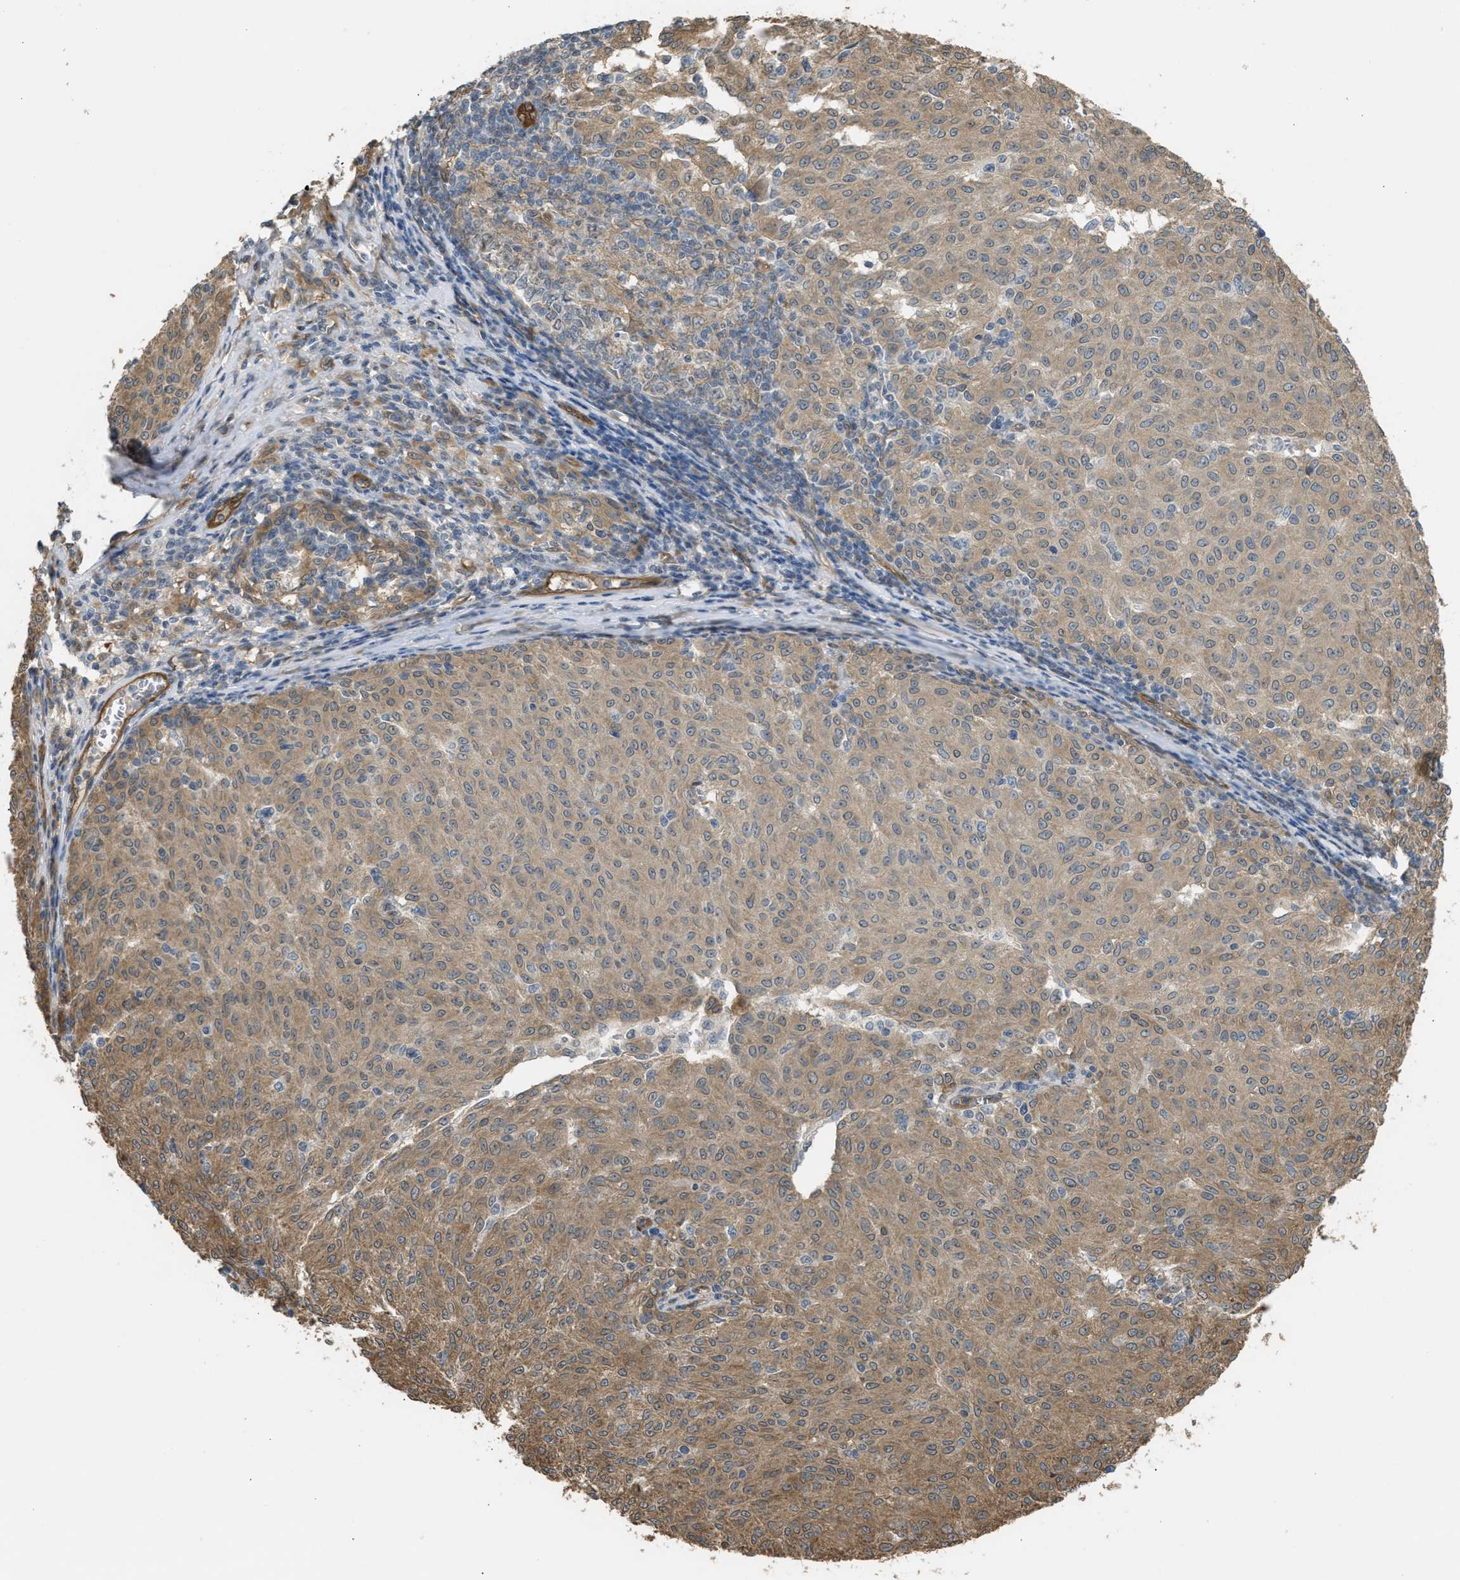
{"staining": {"intensity": "weak", "quantity": ">75%", "location": "cytoplasmic/membranous"}, "tissue": "melanoma", "cell_type": "Tumor cells", "image_type": "cancer", "snomed": [{"axis": "morphology", "description": "Malignant melanoma, NOS"}, {"axis": "topography", "description": "Skin"}], "caption": "Tumor cells display weak cytoplasmic/membranous expression in about >75% of cells in malignant melanoma.", "gene": "BAG3", "patient": {"sex": "female", "age": 72}}